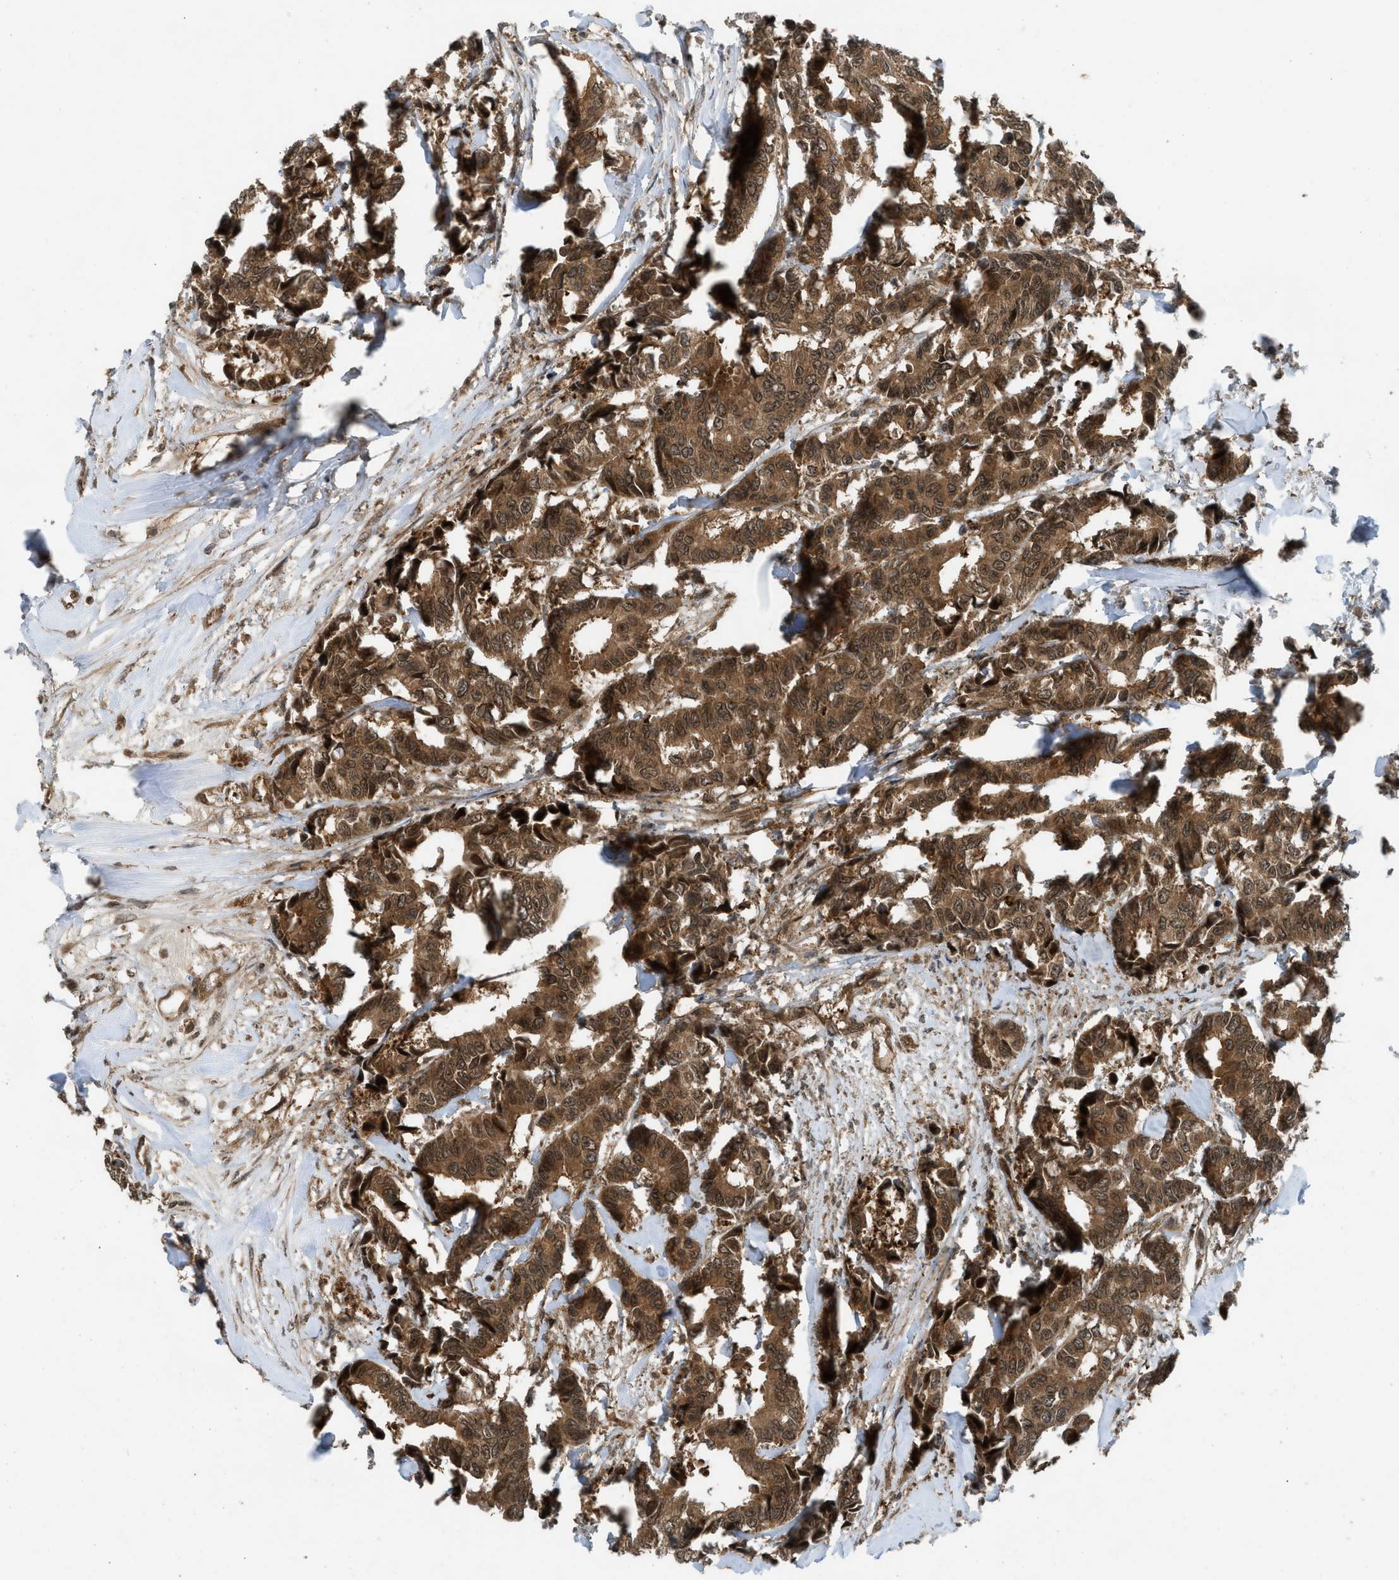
{"staining": {"intensity": "strong", "quantity": ">75%", "location": "cytoplasmic/membranous,nuclear"}, "tissue": "breast cancer", "cell_type": "Tumor cells", "image_type": "cancer", "snomed": [{"axis": "morphology", "description": "Duct carcinoma"}, {"axis": "topography", "description": "Breast"}], "caption": "Strong cytoplasmic/membranous and nuclear expression for a protein is appreciated in approximately >75% of tumor cells of invasive ductal carcinoma (breast) using immunohistochemistry.", "gene": "TXNL1", "patient": {"sex": "female", "age": 87}}